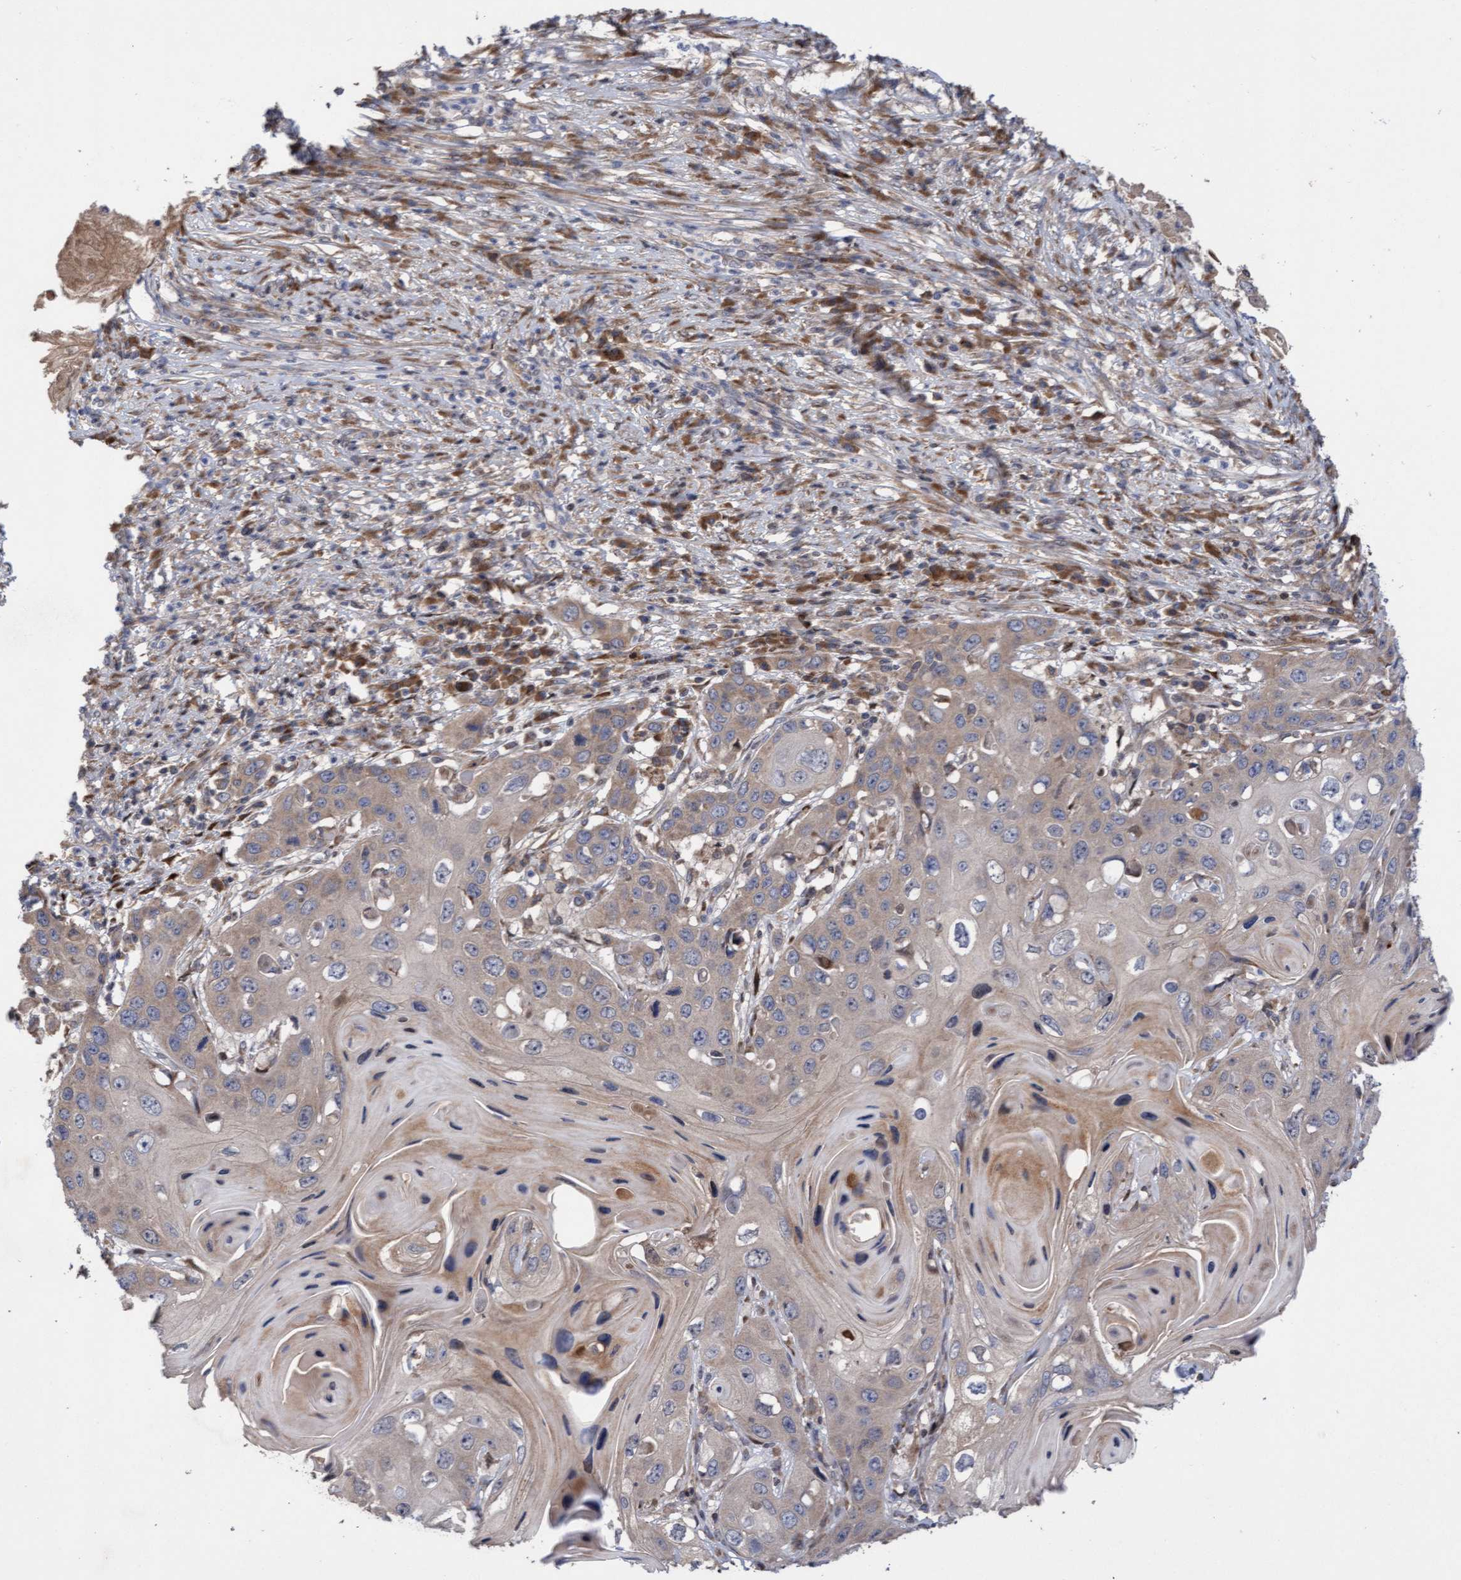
{"staining": {"intensity": "moderate", "quantity": "25%-75%", "location": "cytoplasmic/membranous"}, "tissue": "skin cancer", "cell_type": "Tumor cells", "image_type": "cancer", "snomed": [{"axis": "morphology", "description": "Squamous cell carcinoma, NOS"}, {"axis": "topography", "description": "Skin"}], "caption": "Immunohistochemical staining of skin squamous cell carcinoma shows moderate cytoplasmic/membranous protein staining in about 25%-75% of tumor cells.", "gene": "ELP5", "patient": {"sex": "male", "age": 55}}